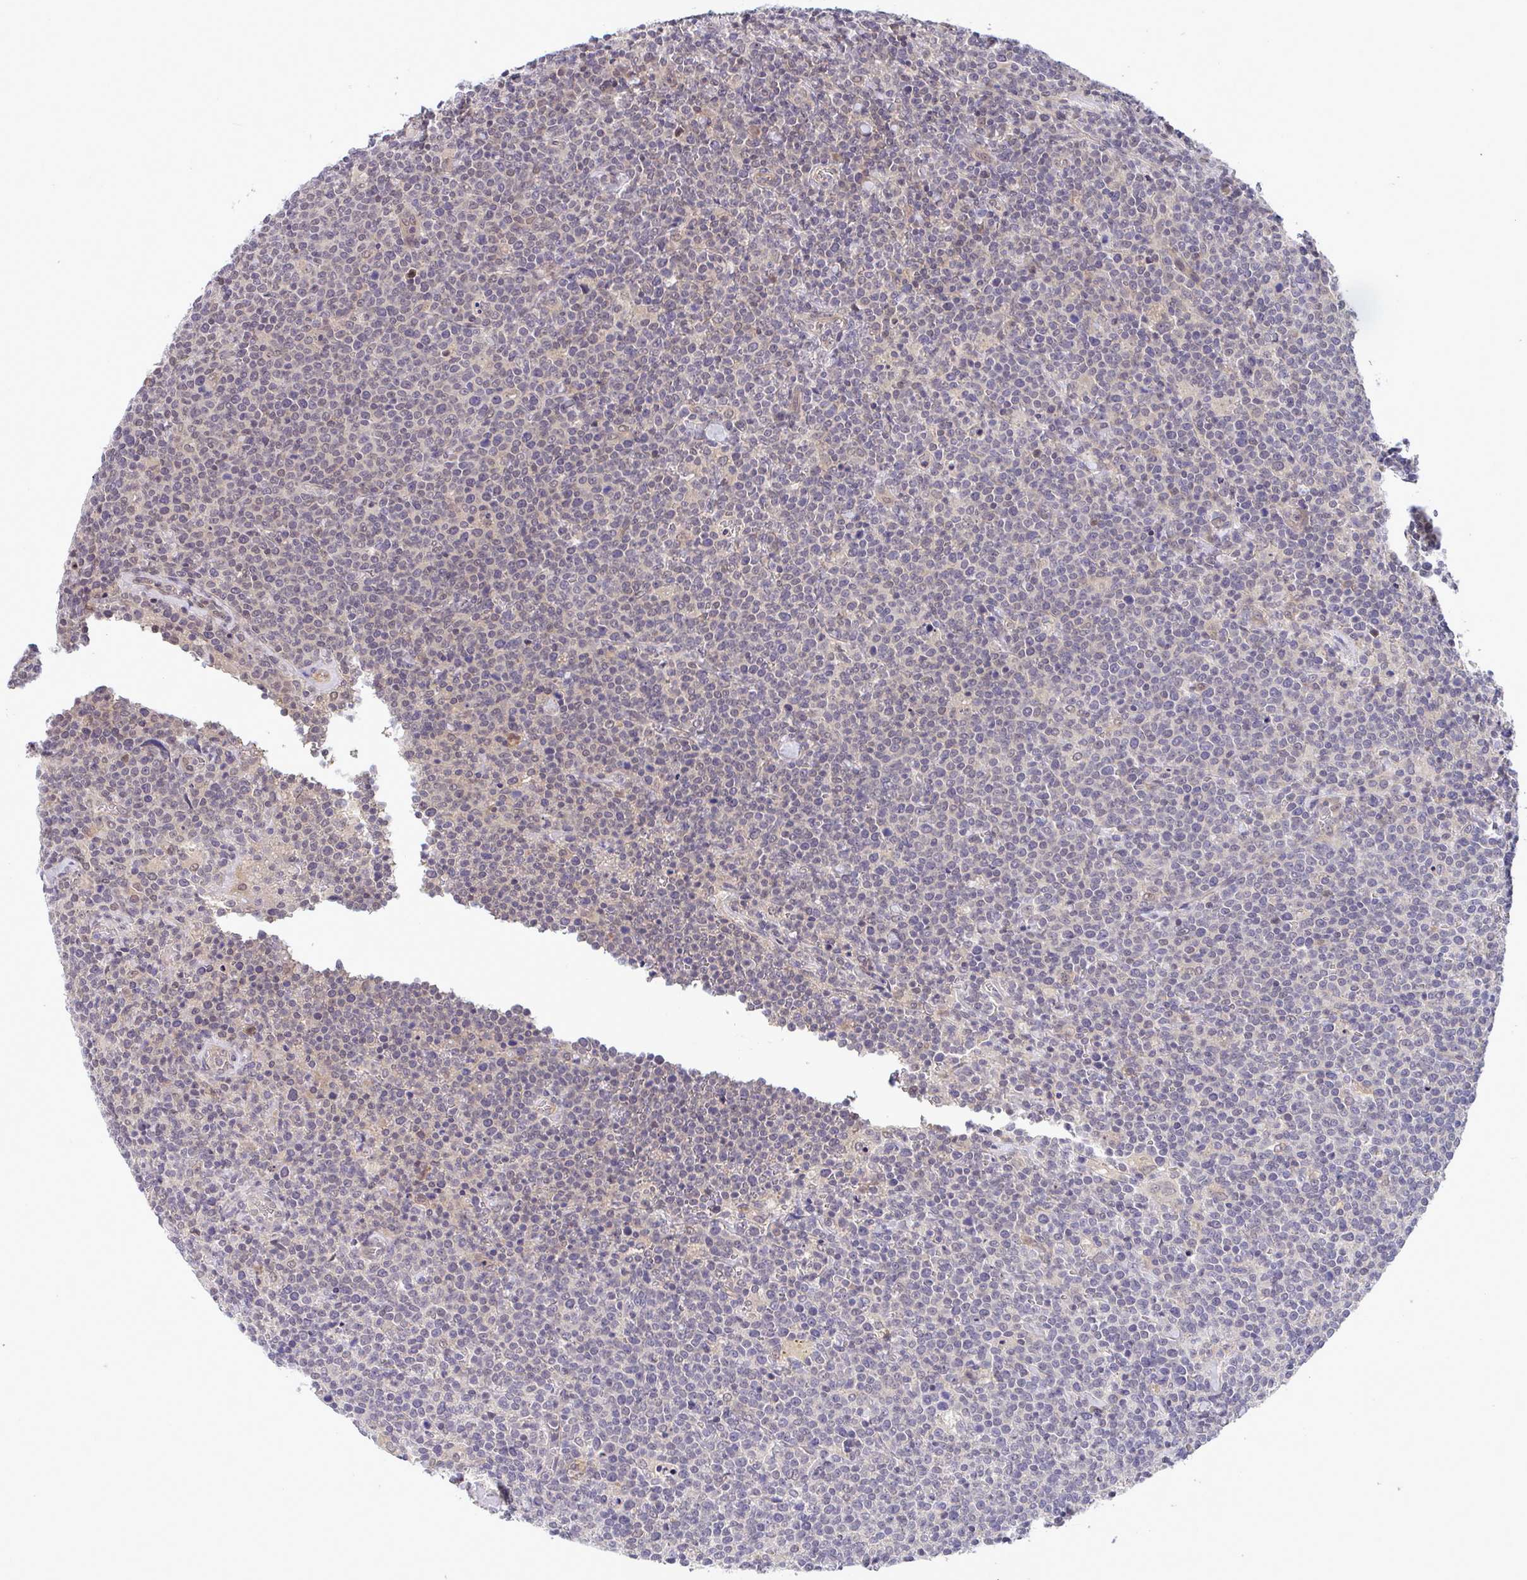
{"staining": {"intensity": "negative", "quantity": "none", "location": "none"}, "tissue": "lymphoma", "cell_type": "Tumor cells", "image_type": "cancer", "snomed": [{"axis": "morphology", "description": "Malignant lymphoma, non-Hodgkin's type, High grade"}, {"axis": "topography", "description": "Lymph node"}], "caption": "Protein analysis of high-grade malignant lymphoma, non-Hodgkin's type displays no significant expression in tumor cells.", "gene": "C9orf64", "patient": {"sex": "male", "age": 61}}